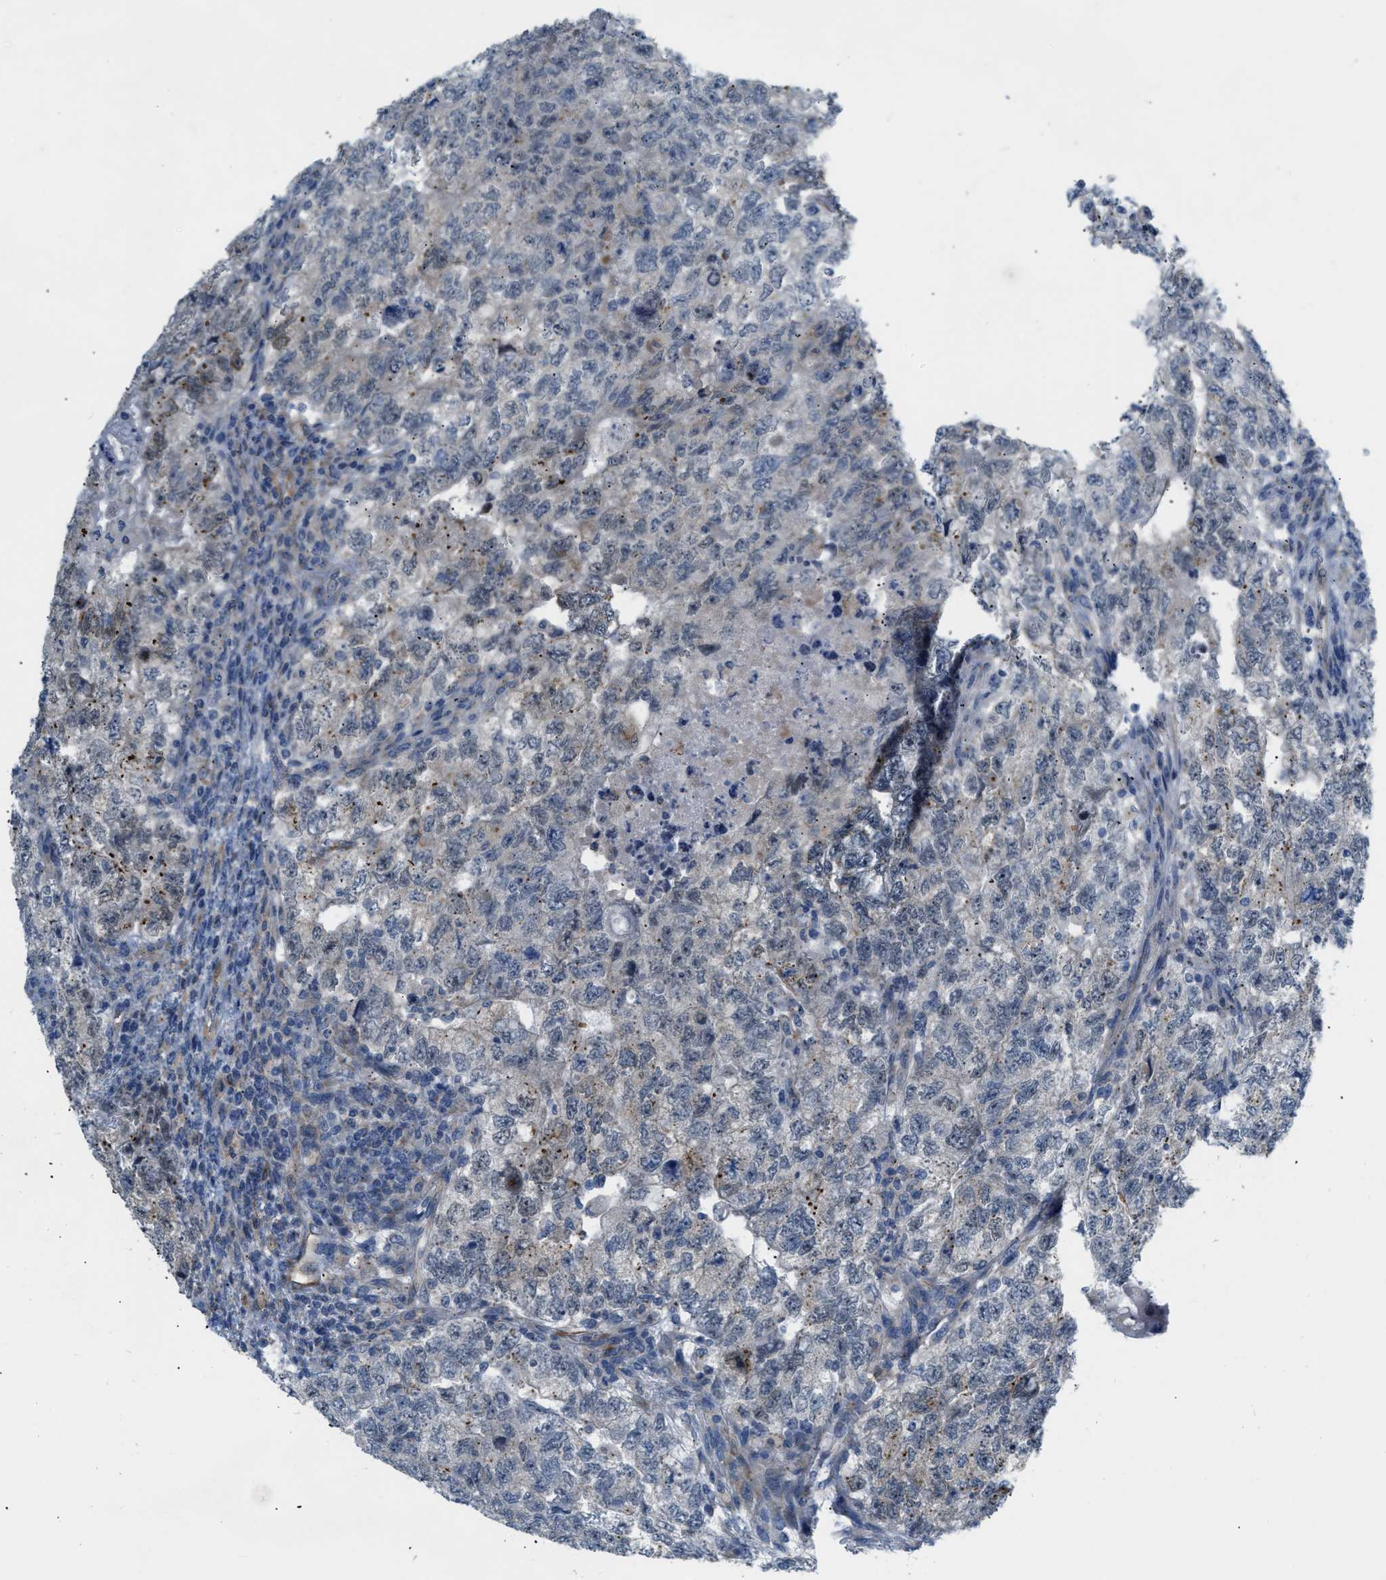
{"staining": {"intensity": "weak", "quantity": "<25%", "location": "cytoplasmic/membranous"}, "tissue": "testis cancer", "cell_type": "Tumor cells", "image_type": "cancer", "snomed": [{"axis": "morphology", "description": "Carcinoma, Embryonal, NOS"}, {"axis": "topography", "description": "Testis"}], "caption": "High magnification brightfield microscopy of testis cancer stained with DAB (brown) and counterstained with hematoxylin (blue): tumor cells show no significant staining.", "gene": "ZNF408", "patient": {"sex": "male", "age": 36}}